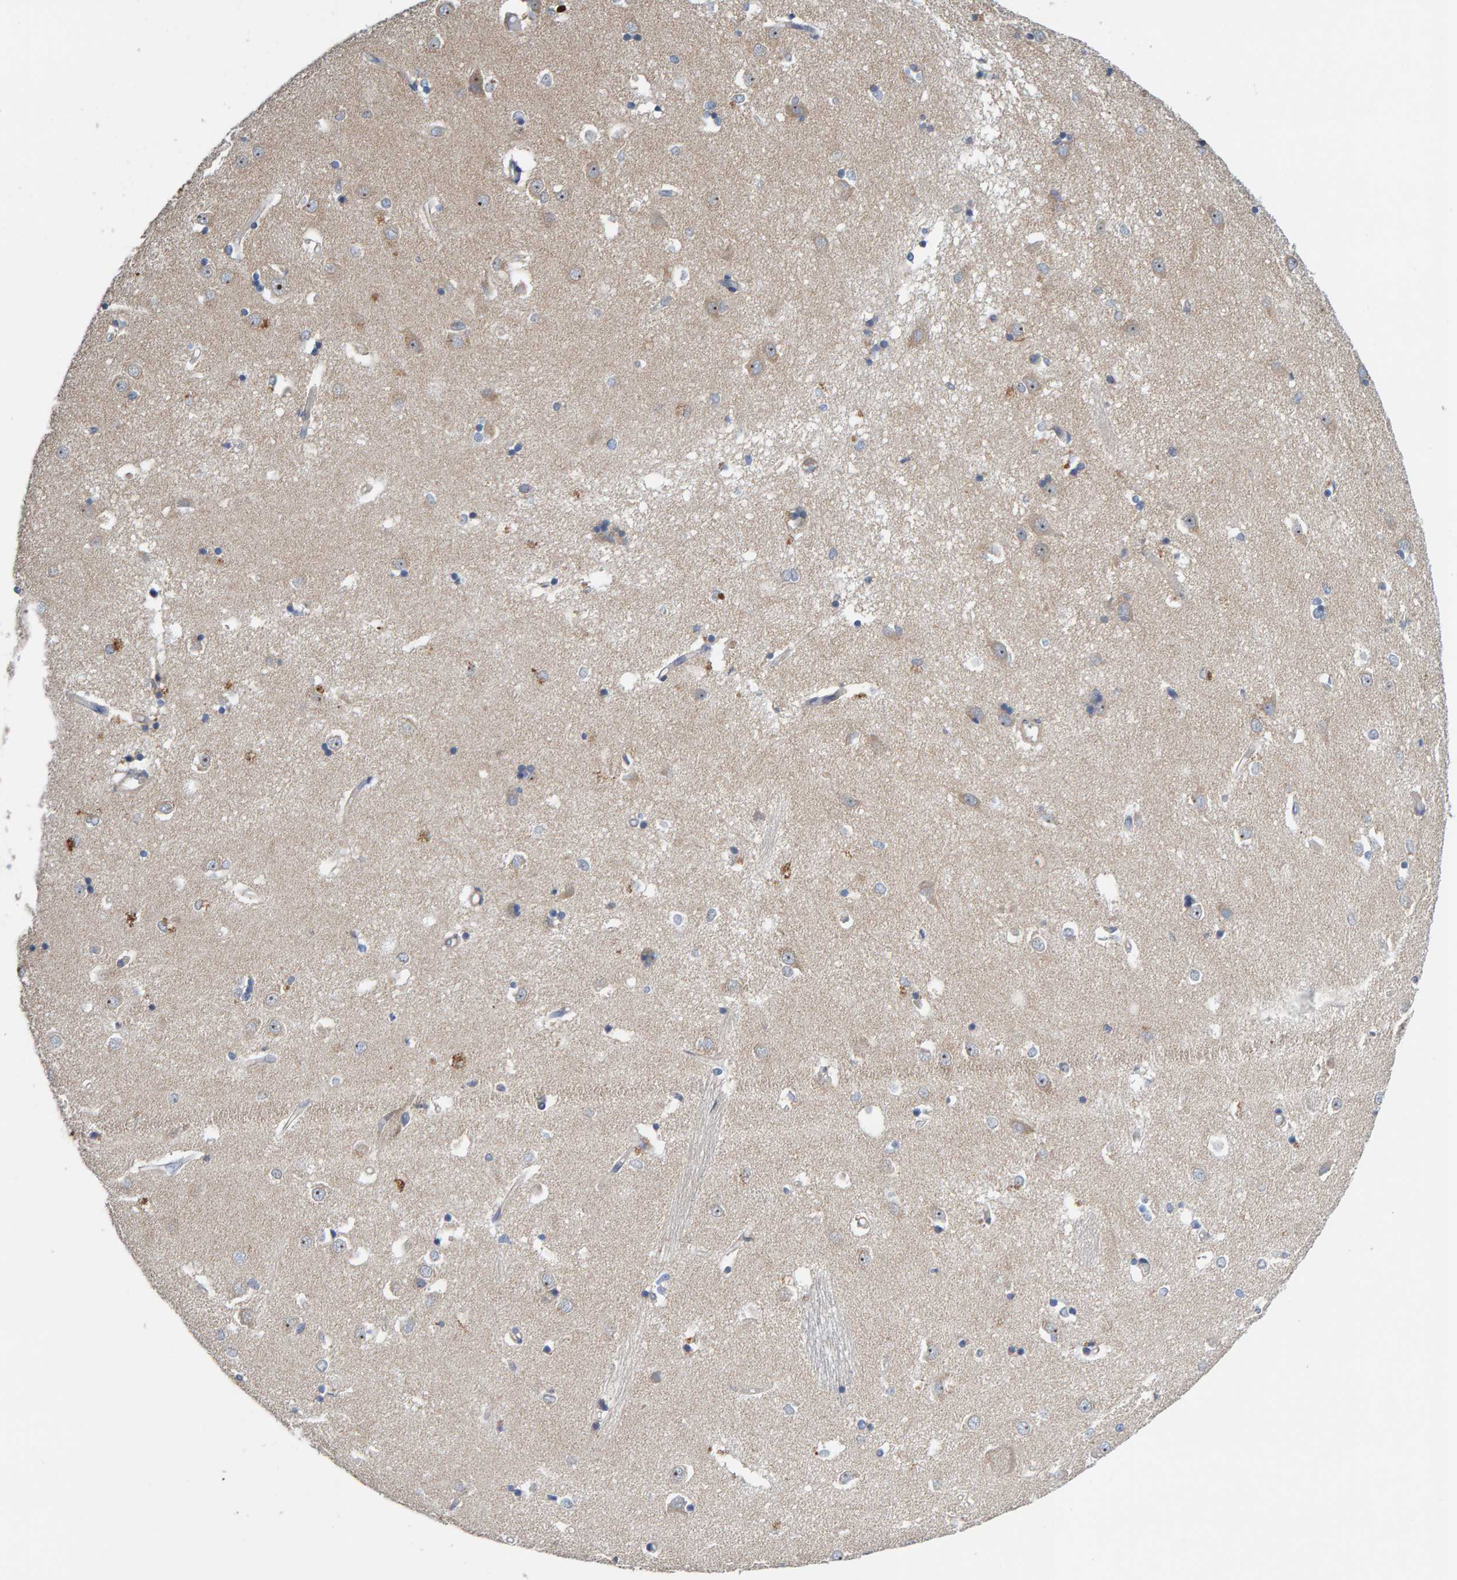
{"staining": {"intensity": "moderate", "quantity": "<25%", "location": "cytoplasmic/membranous"}, "tissue": "caudate", "cell_type": "Glial cells", "image_type": "normal", "snomed": [{"axis": "morphology", "description": "Normal tissue, NOS"}, {"axis": "topography", "description": "Lateral ventricle wall"}], "caption": "High-power microscopy captured an IHC micrograph of unremarkable caudate, revealing moderate cytoplasmic/membranous positivity in approximately <25% of glial cells.", "gene": "CCM2", "patient": {"sex": "male", "age": 45}}